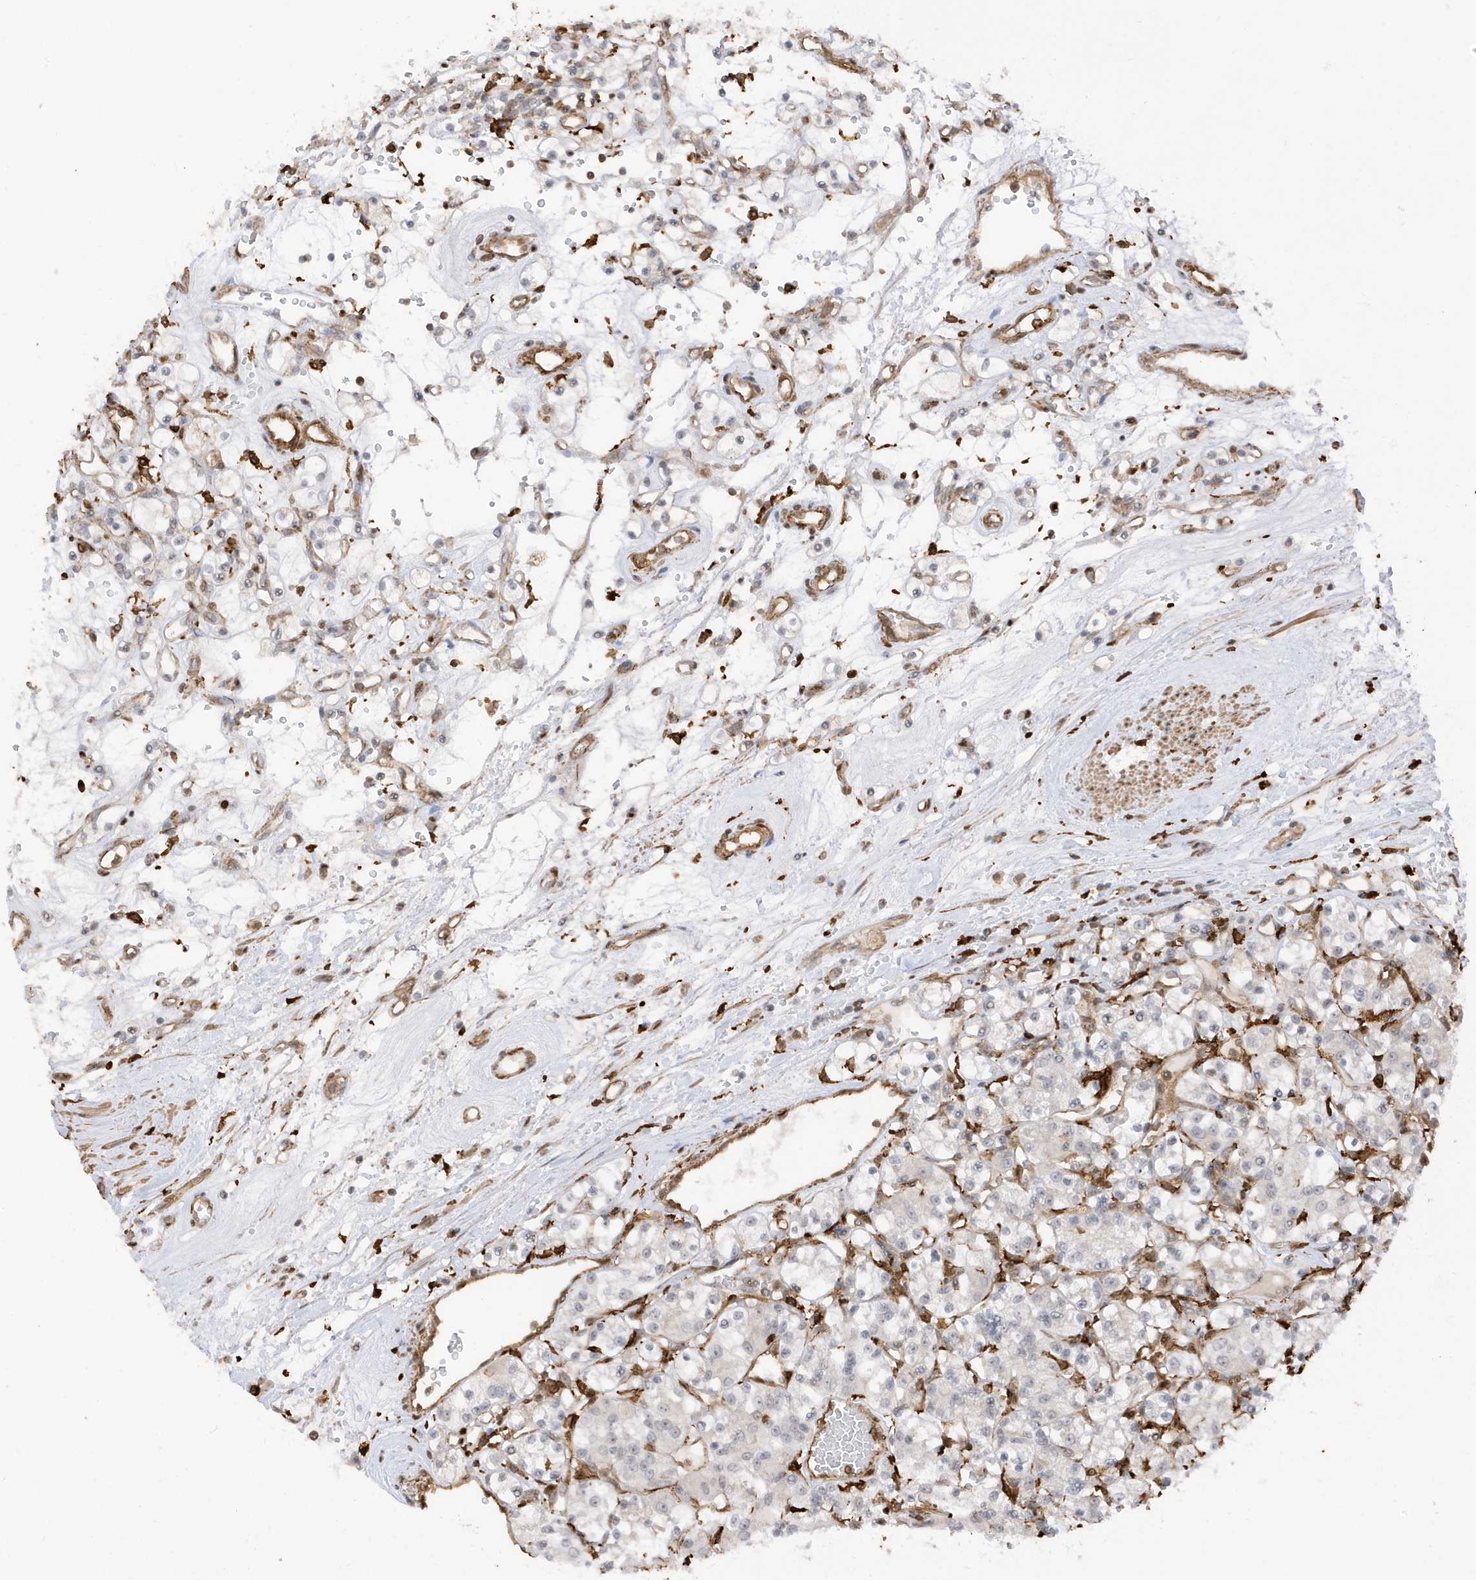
{"staining": {"intensity": "negative", "quantity": "none", "location": "none"}, "tissue": "renal cancer", "cell_type": "Tumor cells", "image_type": "cancer", "snomed": [{"axis": "morphology", "description": "Adenocarcinoma, NOS"}, {"axis": "topography", "description": "Kidney"}], "caption": "Immunohistochemistry (IHC) histopathology image of neoplastic tissue: adenocarcinoma (renal) stained with DAB displays no significant protein expression in tumor cells.", "gene": "PHACTR2", "patient": {"sex": "female", "age": 59}}